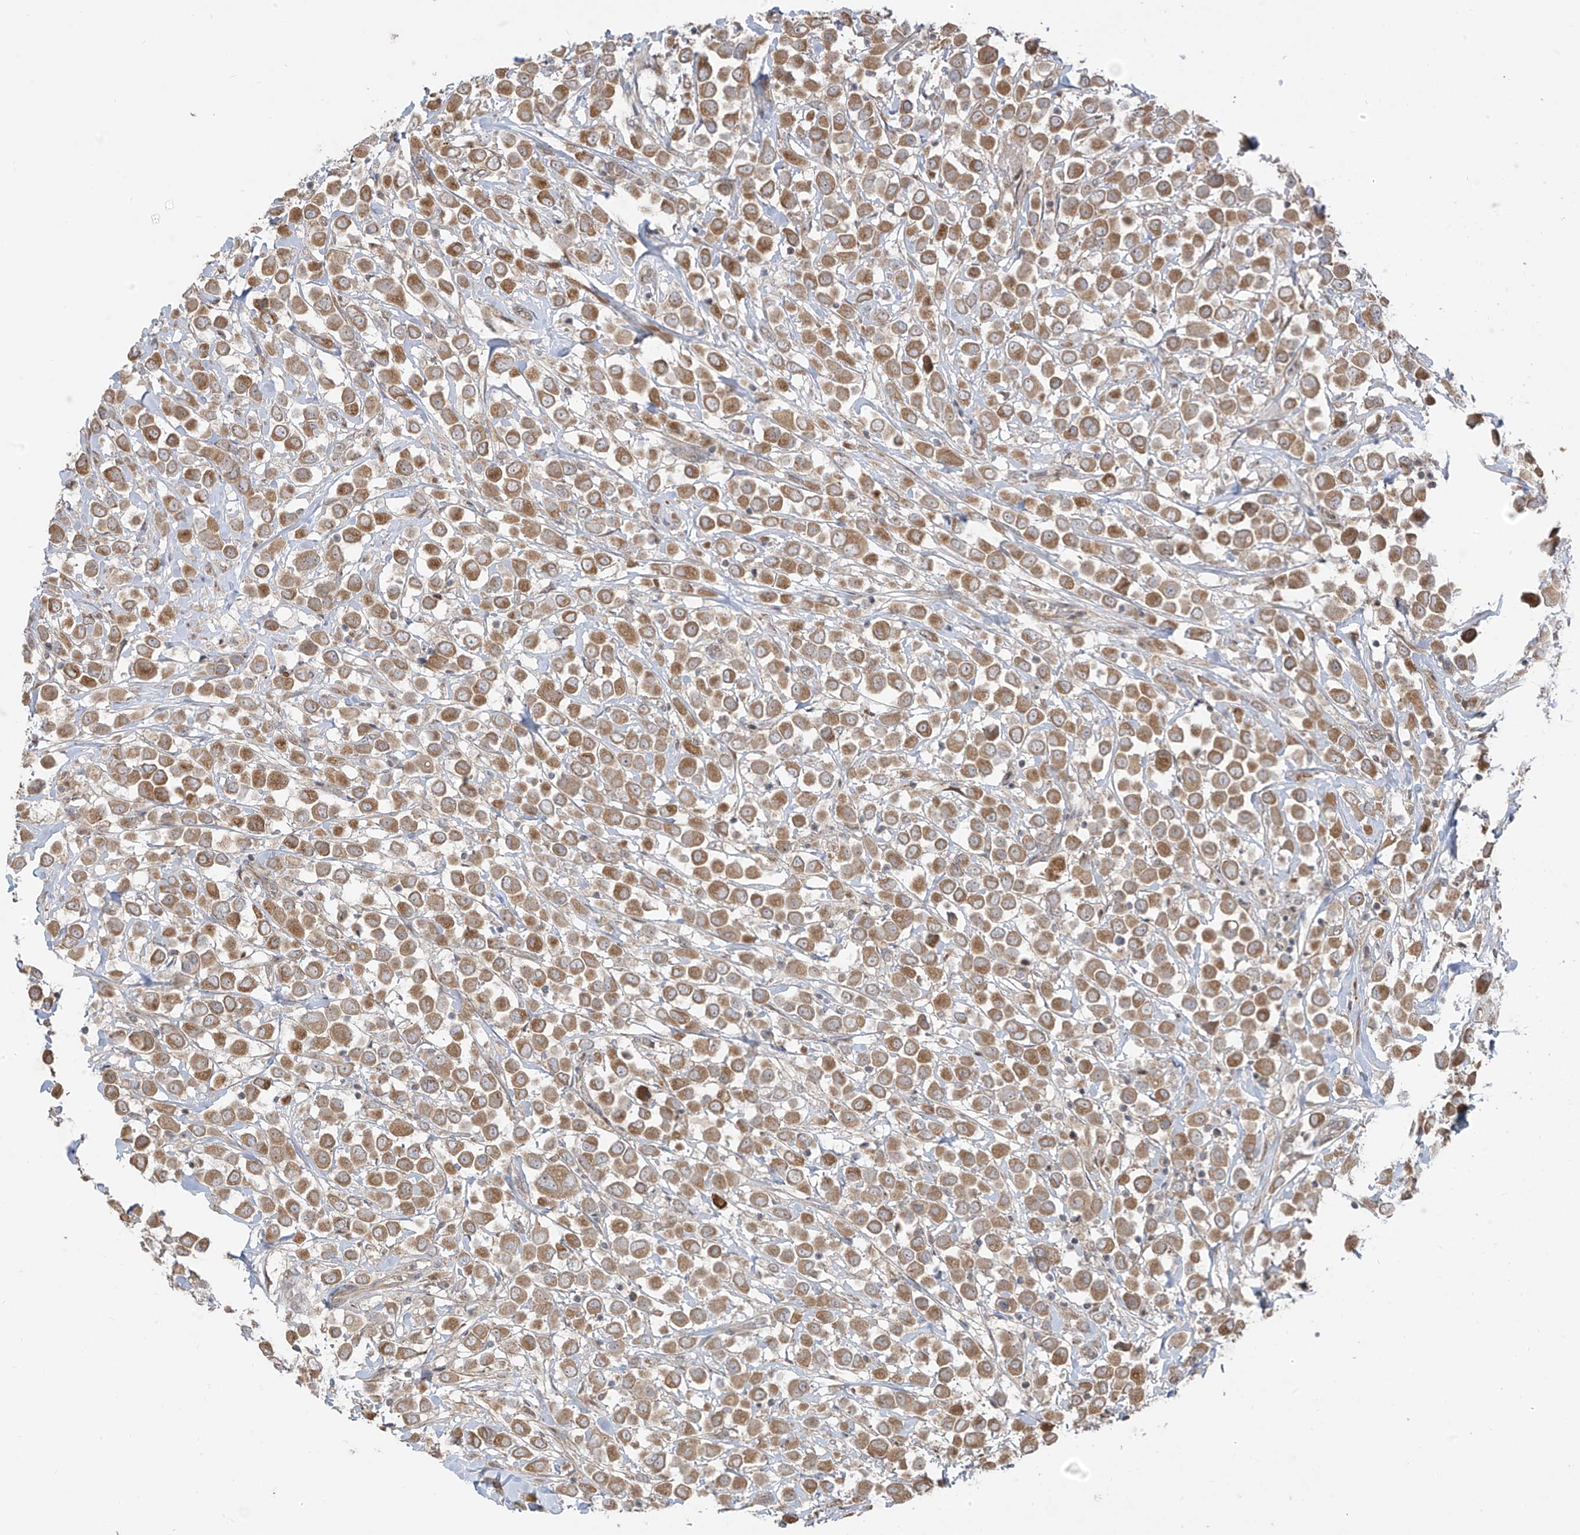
{"staining": {"intensity": "moderate", "quantity": ">75%", "location": "cytoplasmic/membranous"}, "tissue": "breast cancer", "cell_type": "Tumor cells", "image_type": "cancer", "snomed": [{"axis": "morphology", "description": "Duct carcinoma"}, {"axis": "topography", "description": "Breast"}], "caption": "Brown immunohistochemical staining in human breast intraductal carcinoma demonstrates moderate cytoplasmic/membranous positivity in about >75% of tumor cells. (brown staining indicates protein expression, while blue staining denotes nuclei).", "gene": "PDE11A", "patient": {"sex": "female", "age": 61}}